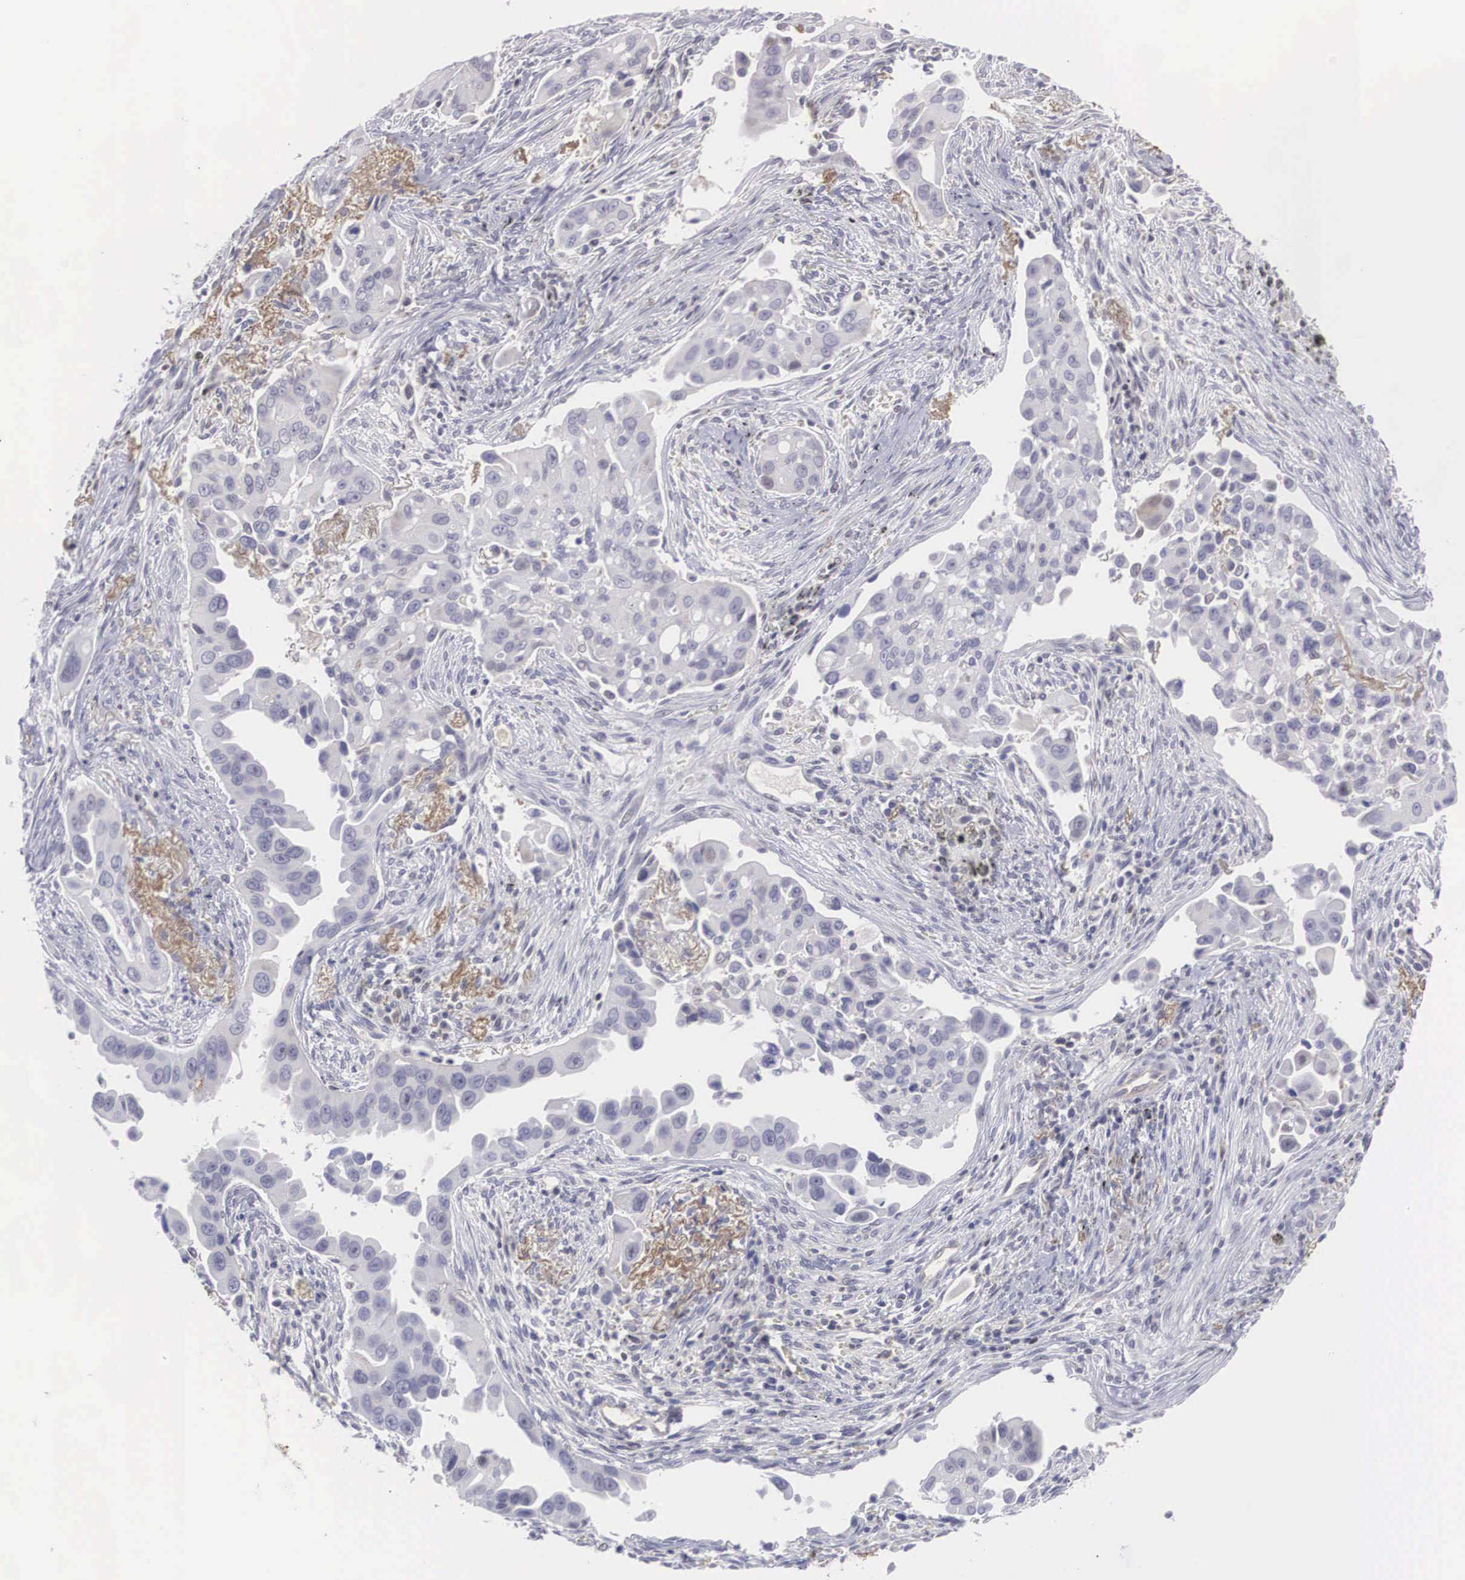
{"staining": {"intensity": "weak", "quantity": "<25%", "location": "nuclear"}, "tissue": "lung cancer", "cell_type": "Tumor cells", "image_type": "cancer", "snomed": [{"axis": "morphology", "description": "Adenocarcinoma, NOS"}, {"axis": "topography", "description": "Lung"}], "caption": "Immunohistochemistry (IHC) image of neoplastic tissue: lung cancer stained with DAB (3,3'-diaminobenzidine) shows no significant protein positivity in tumor cells. (DAB immunohistochemistry (IHC) visualized using brightfield microscopy, high magnification).", "gene": "RBPJ", "patient": {"sex": "male", "age": 68}}